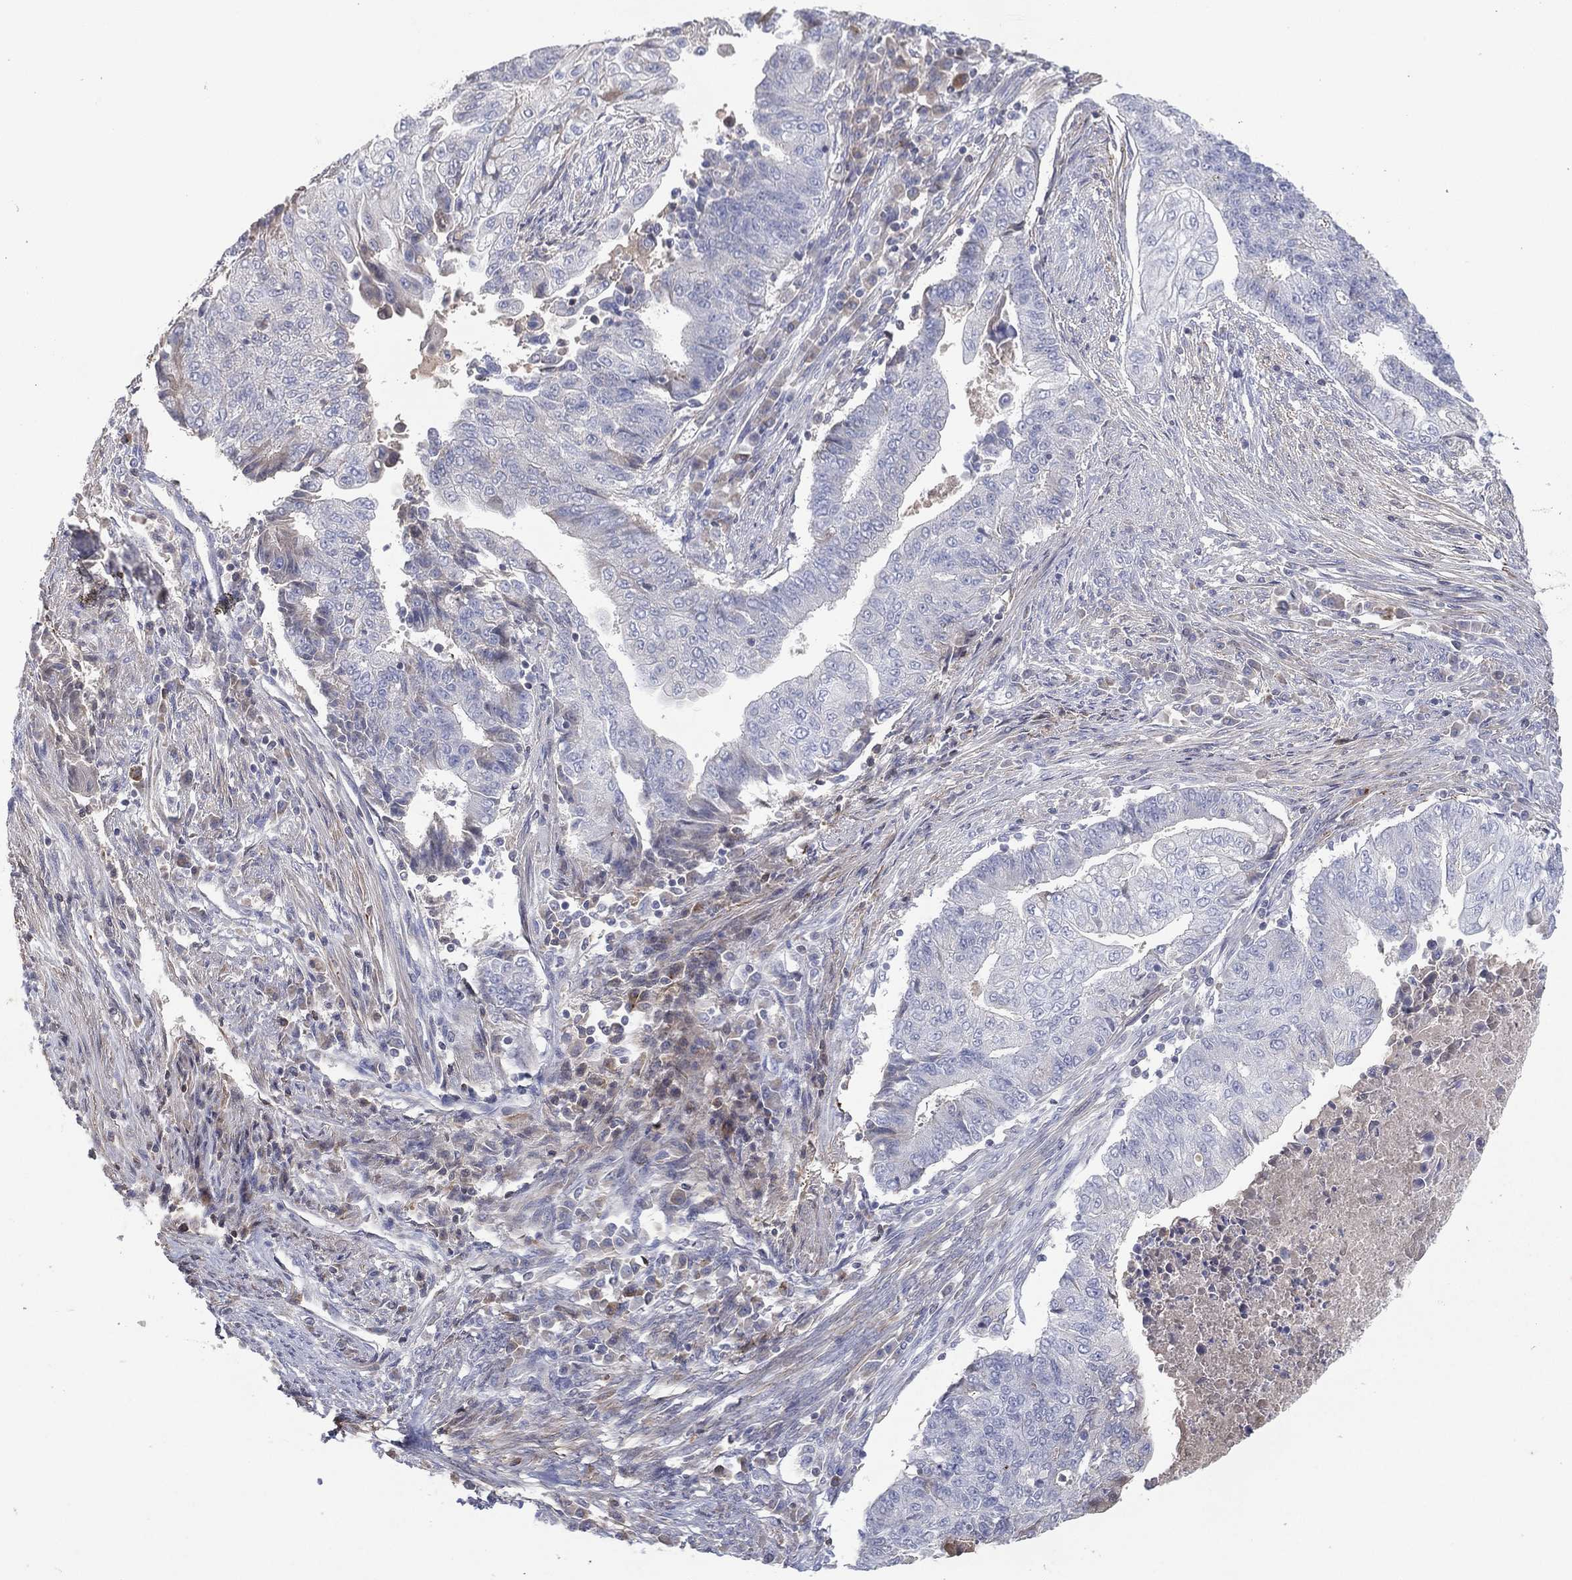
{"staining": {"intensity": "negative", "quantity": "none", "location": "none"}, "tissue": "endometrial cancer", "cell_type": "Tumor cells", "image_type": "cancer", "snomed": [{"axis": "morphology", "description": "Adenocarcinoma, NOS"}, {"axis": "topography", "description": "Uterus"}, {"axis": "topography", "description": "Endometrium"}], "caption": "This is an immunohistochemistry (IHC) photomicrograph of adenocarcinoma (endometrial). There is no positivity in tumor cells.", "gene": "CPT1B", "patient": {"sex": "female", "age": 54}}